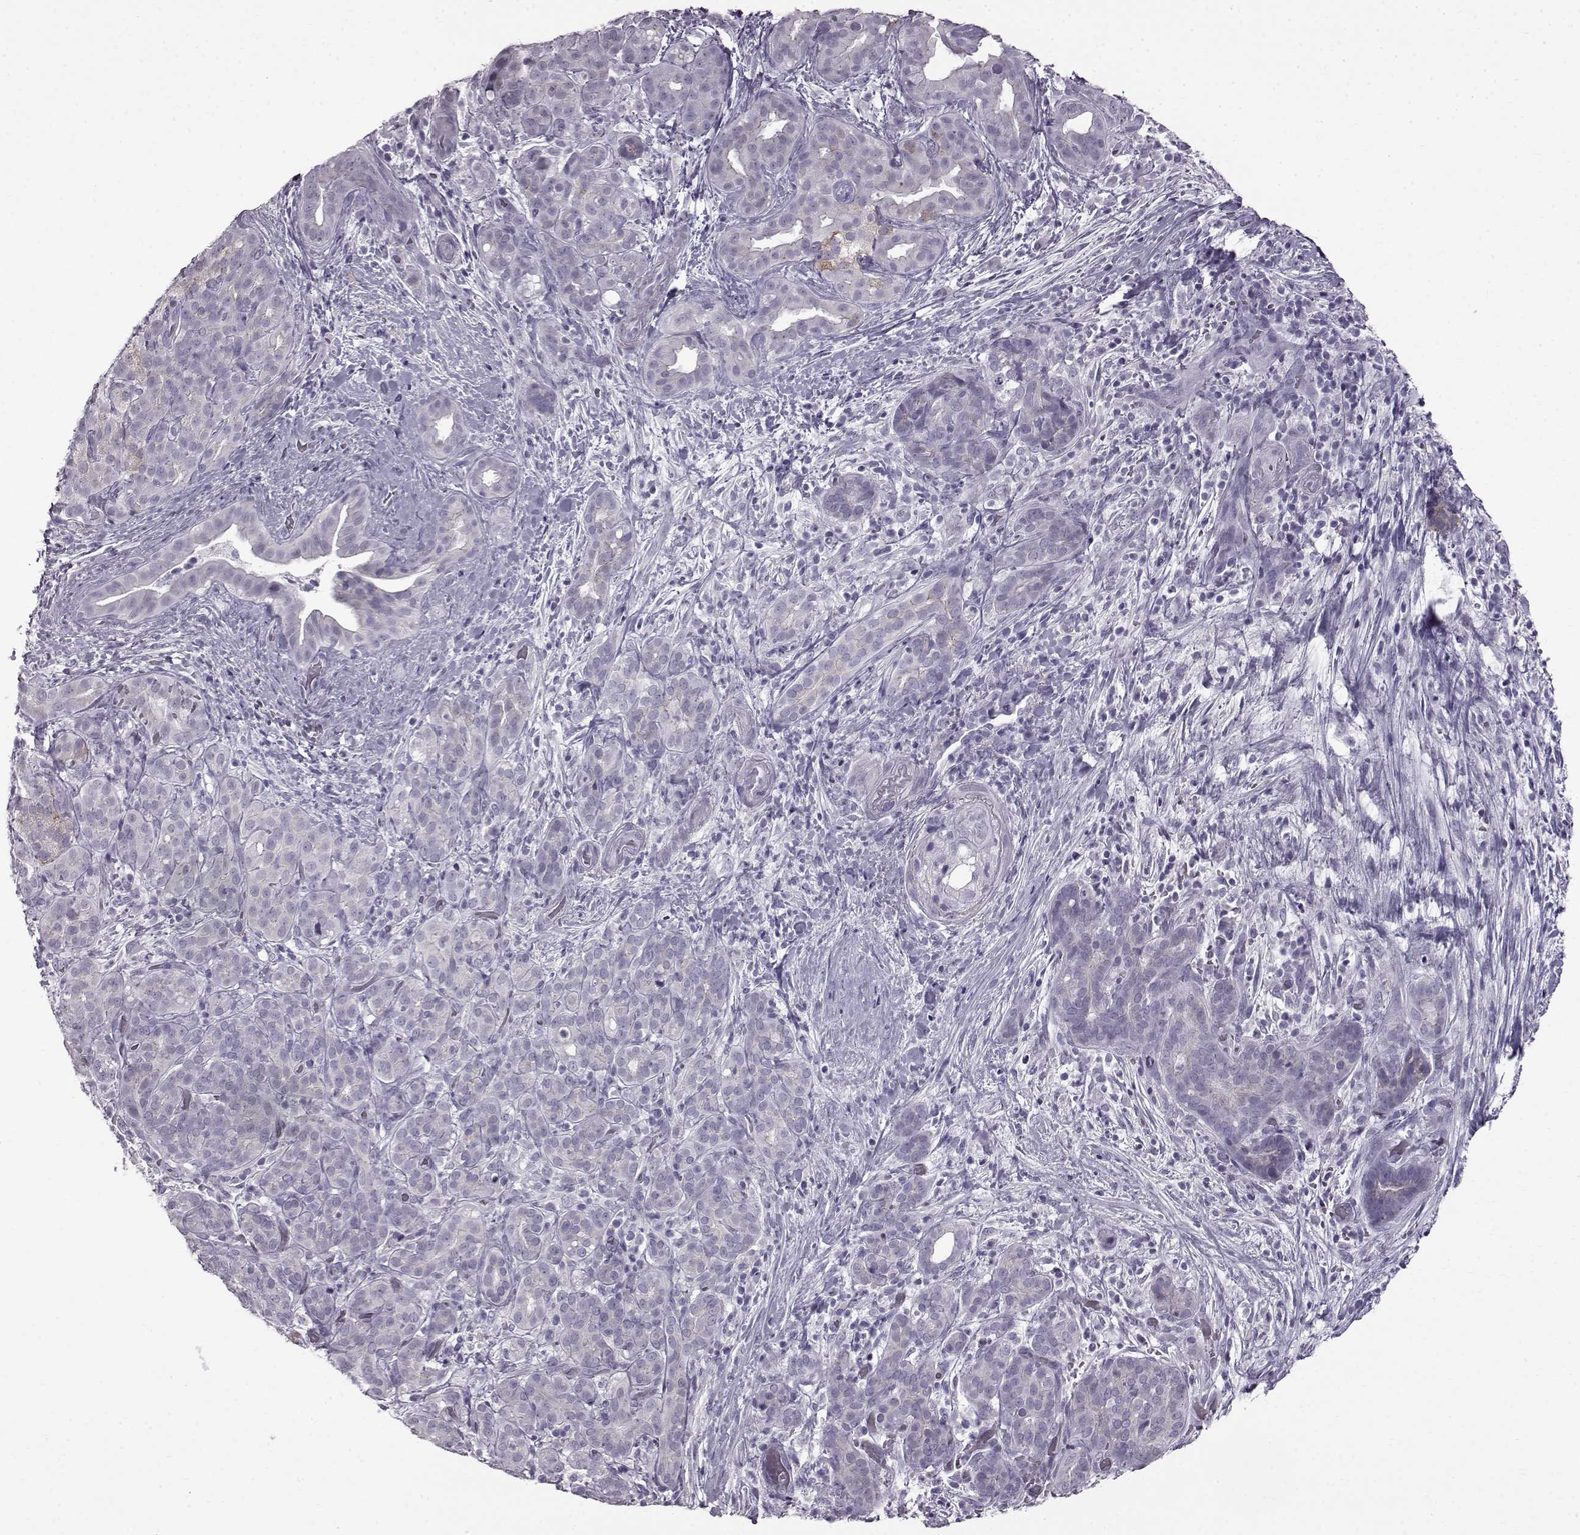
{"staining": {"intensity": "negative", "quantity": "none", "location": "none"}, "tissue": "pancreatic cancer", "cell_type": "Tumor cells", "image_type": "cancer", "snomed": [{"axis": "morphology", "description": "Adenocarcinoma, NOS"}, {"axis": "topography", "description": "Pancreas"}], "caption": "Immunohistochemical staining of human pancreatic cancer (adenocarcinoma) demonstrates no significant expression in tumor cells.", "gene": "SLC28A2", "patient": {"sex": "male", "age": 44}}